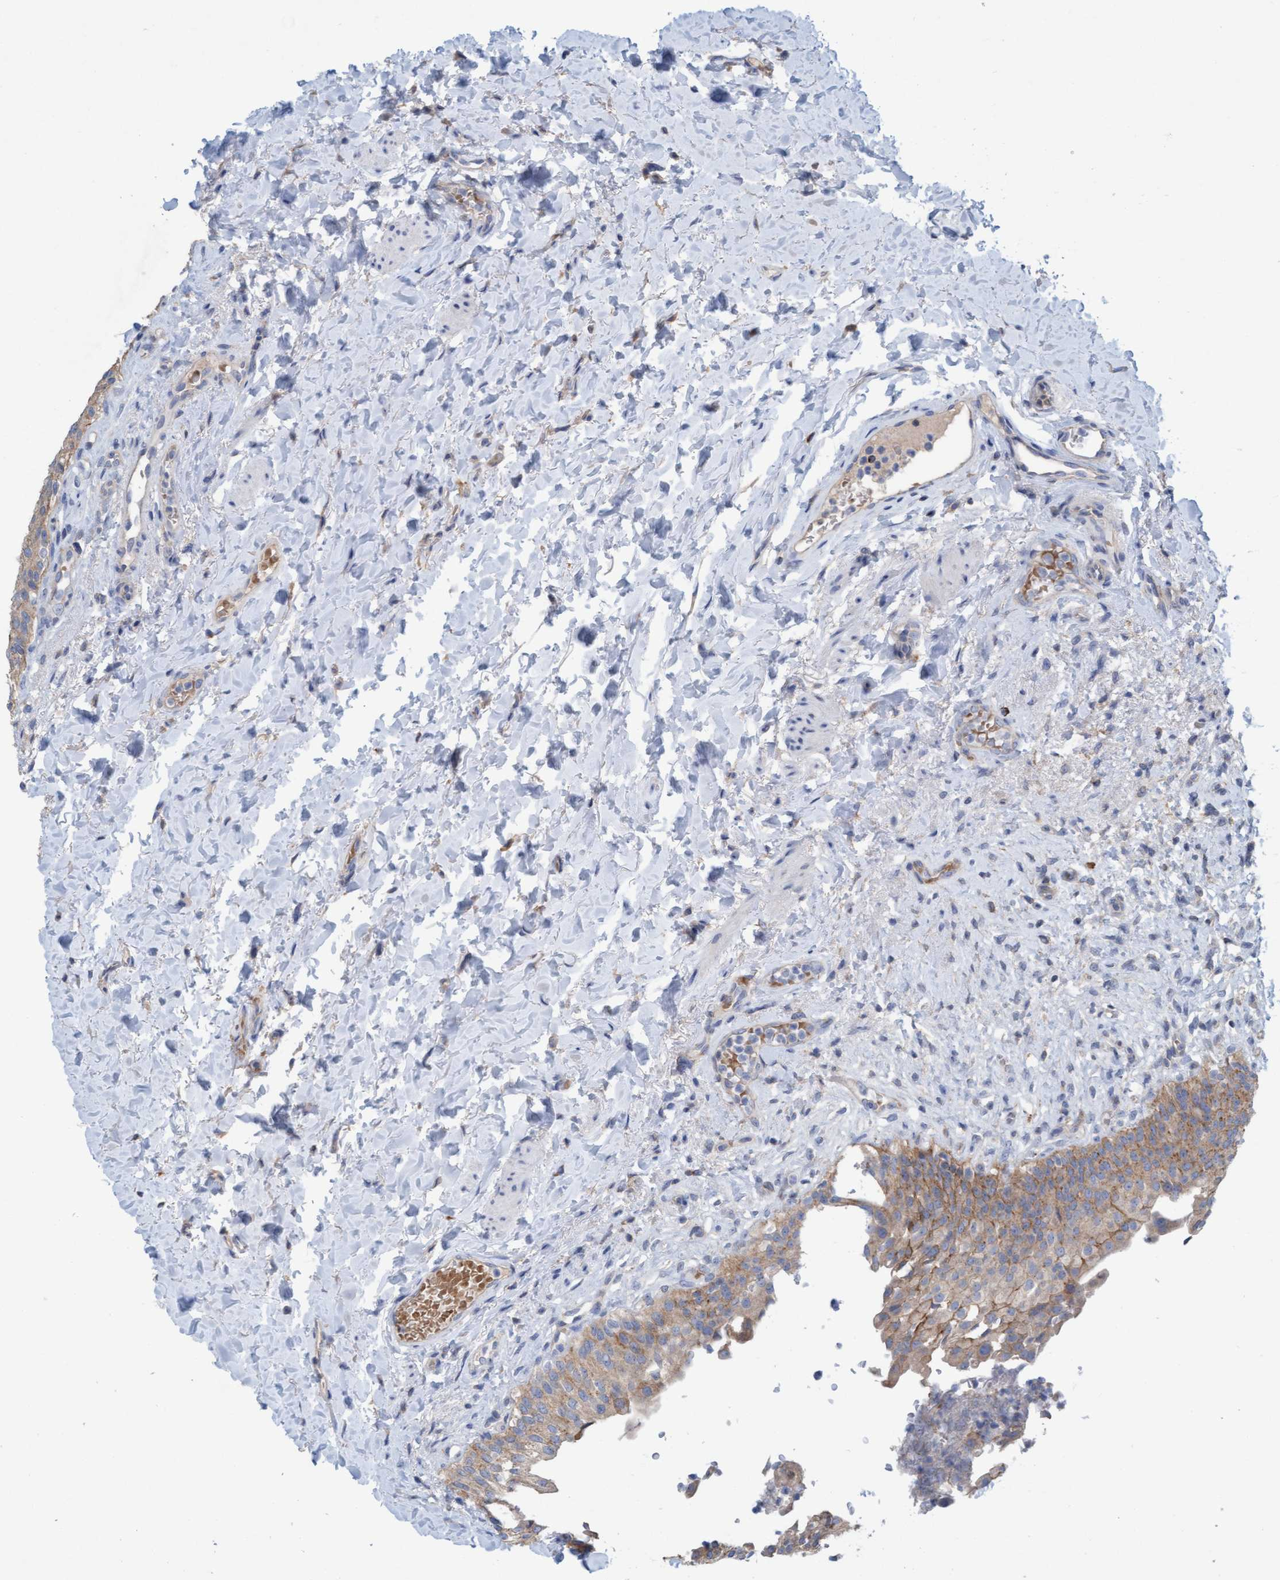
{"staining": {"intensity": "weak", "quantity": ">75%", "location": "cytoplasmic/membranous"}, "tissue": "urinary bladder", "cell_type": "Urothelial cells", "image_type": "normal", "snomed": [{"axis": "morphology", "description": "Normal tissue, NOS"}, {"axis": "topography", "description": "Urinary bladder"}], "caption": "Protein analysis of unremarkable urinary bladder demonstrates weak cytoplasmic/membranous staining in about >75% of urothelial cells. The staining was performed using DAB (3,3'-diaminobenzidine) to visualize the protein expression in brown, while the nuclei were stained in blue with hematoxylin (Magnification: 20x).", "gene": "SIGIRR", "patient": {"sex": "female", "age": 60}}